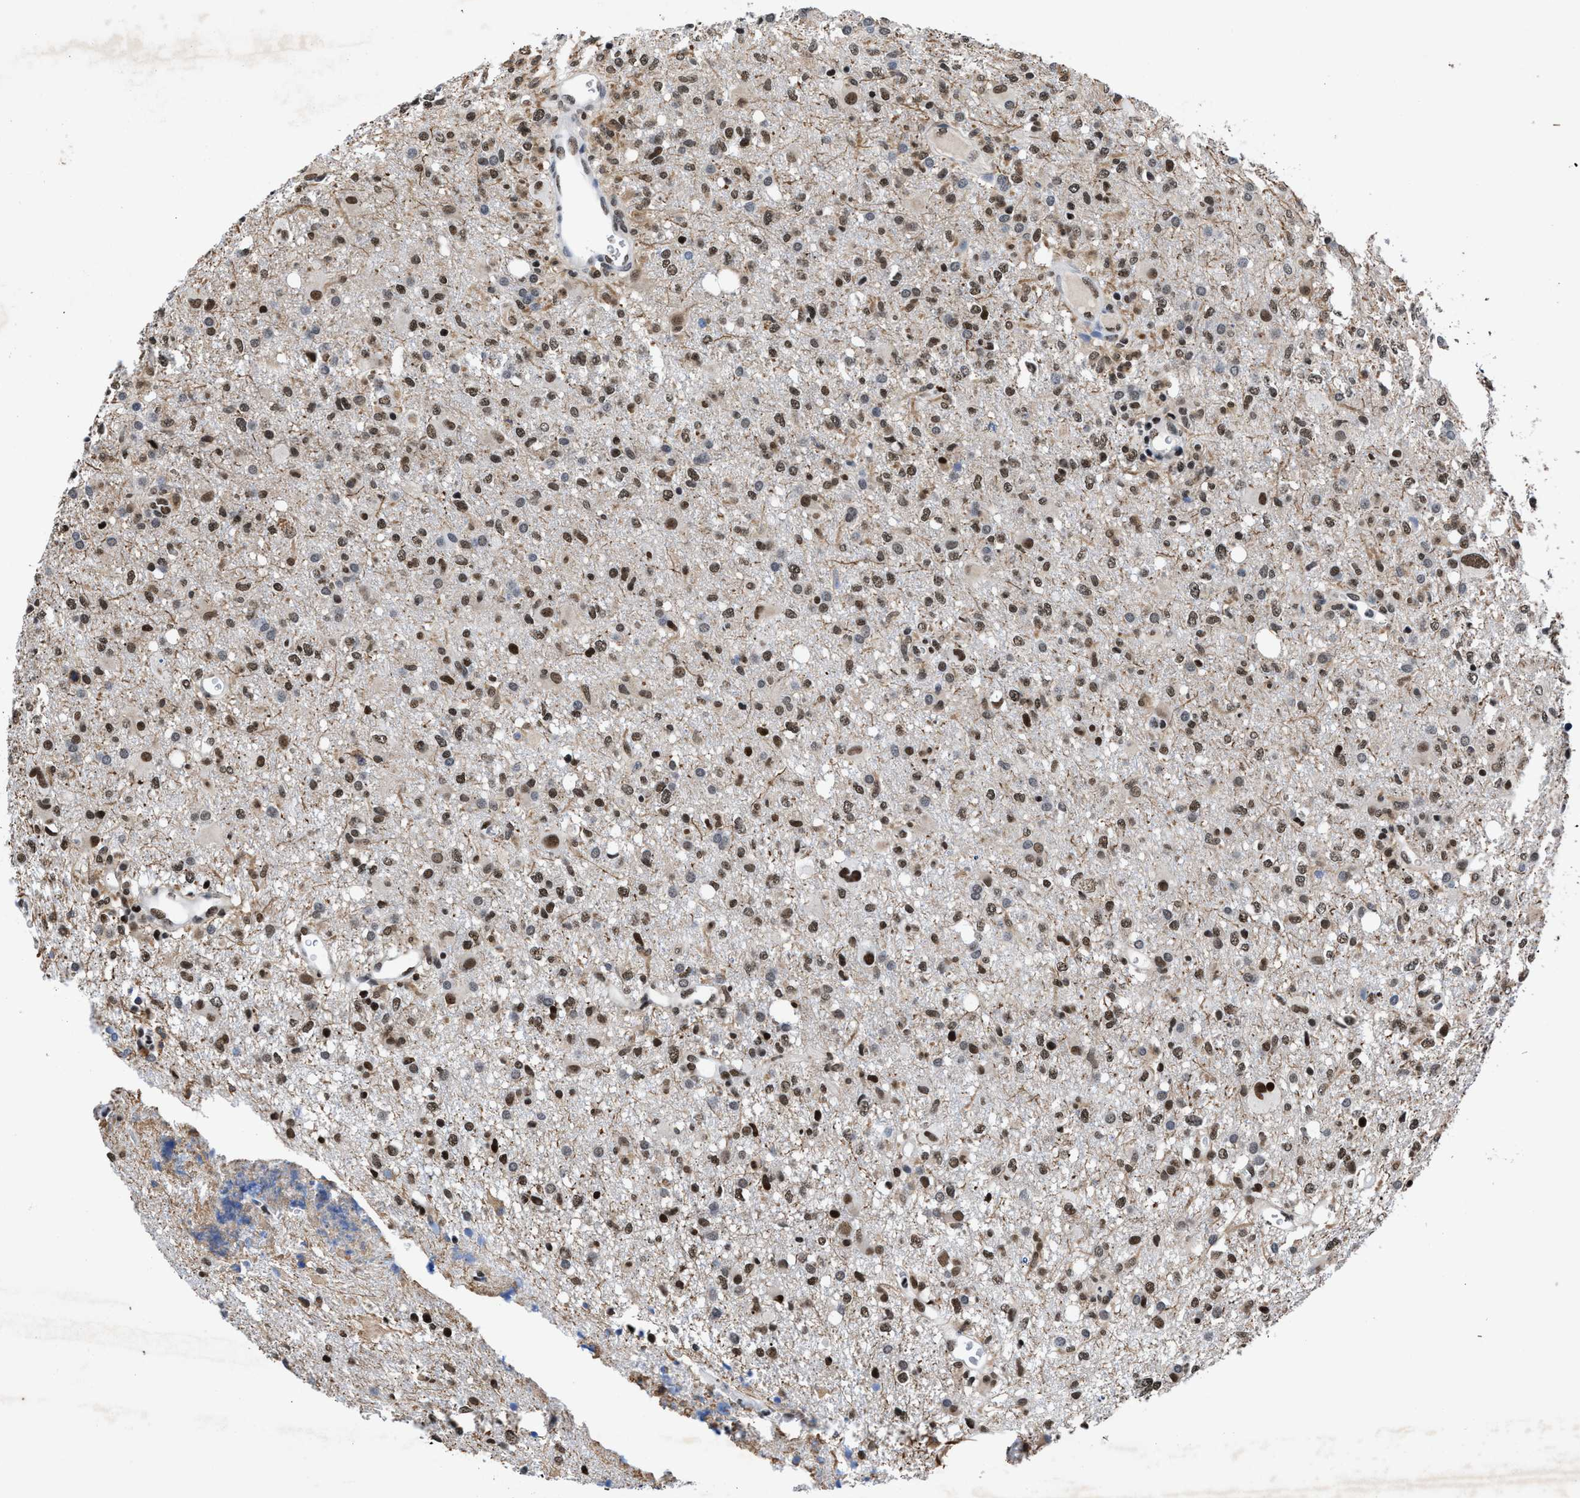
{"staining": {"intensity": "moderate", "quantity": ">75%", "location": "nuclear"}, "tissue": "glioma", "cell_type": "Tumor cells", "image_type": "cancer", "snomed": [{"axis": "morphology", "description": "Glioma, malignant, High grade"}, {"axis": "topography", "description": "Brain"}], "caption": "An image showing moderate nuclear expression in approximately >75% of tumor cells in high-grade glioma (malignant), as visualized by brown immunohistochemical staining.", "gene": "WDR81", "patient": {"sex": "female", "age": 57}}